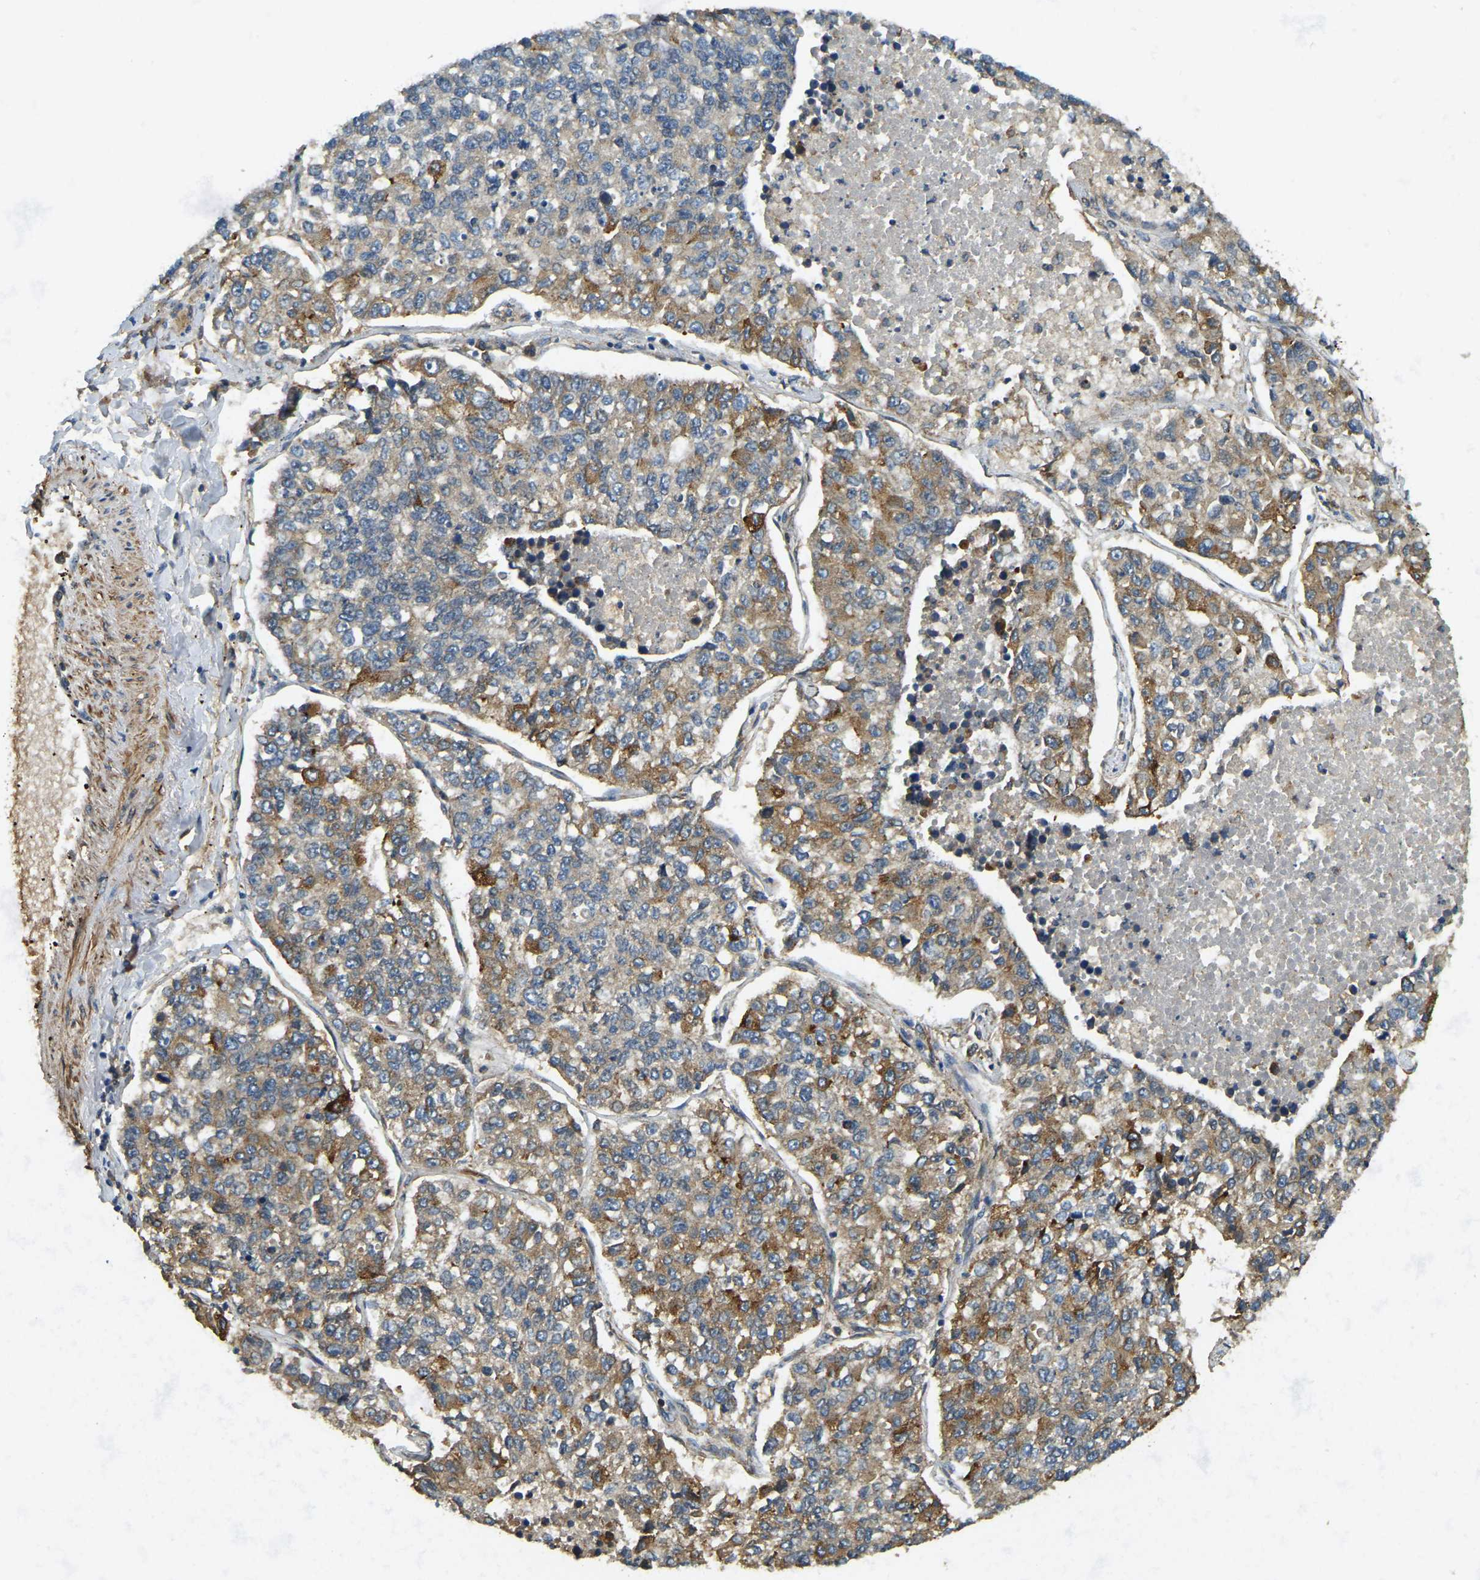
{"staining": {"intensity": "moderate", "quantity": "25%-75%", "location": "cytoplasmic/membranous"}, "tissue": "lung cancer", "cell_type": "Tumor cells", "image_type": "cancer", "snomed": [{"axis": "morphology", "description": "Adenocarcinoma, NOS"}, {"axis": "topography", "description": "Lung"}], "caption": "This is a histology image of IHC staining of lung adenocarcinoma, which shows moderate staining in the cytoplasmic/membranous of tumor cells.", "gene": "ERGIC1", "patient": {"sex": "male", "age": 49}}